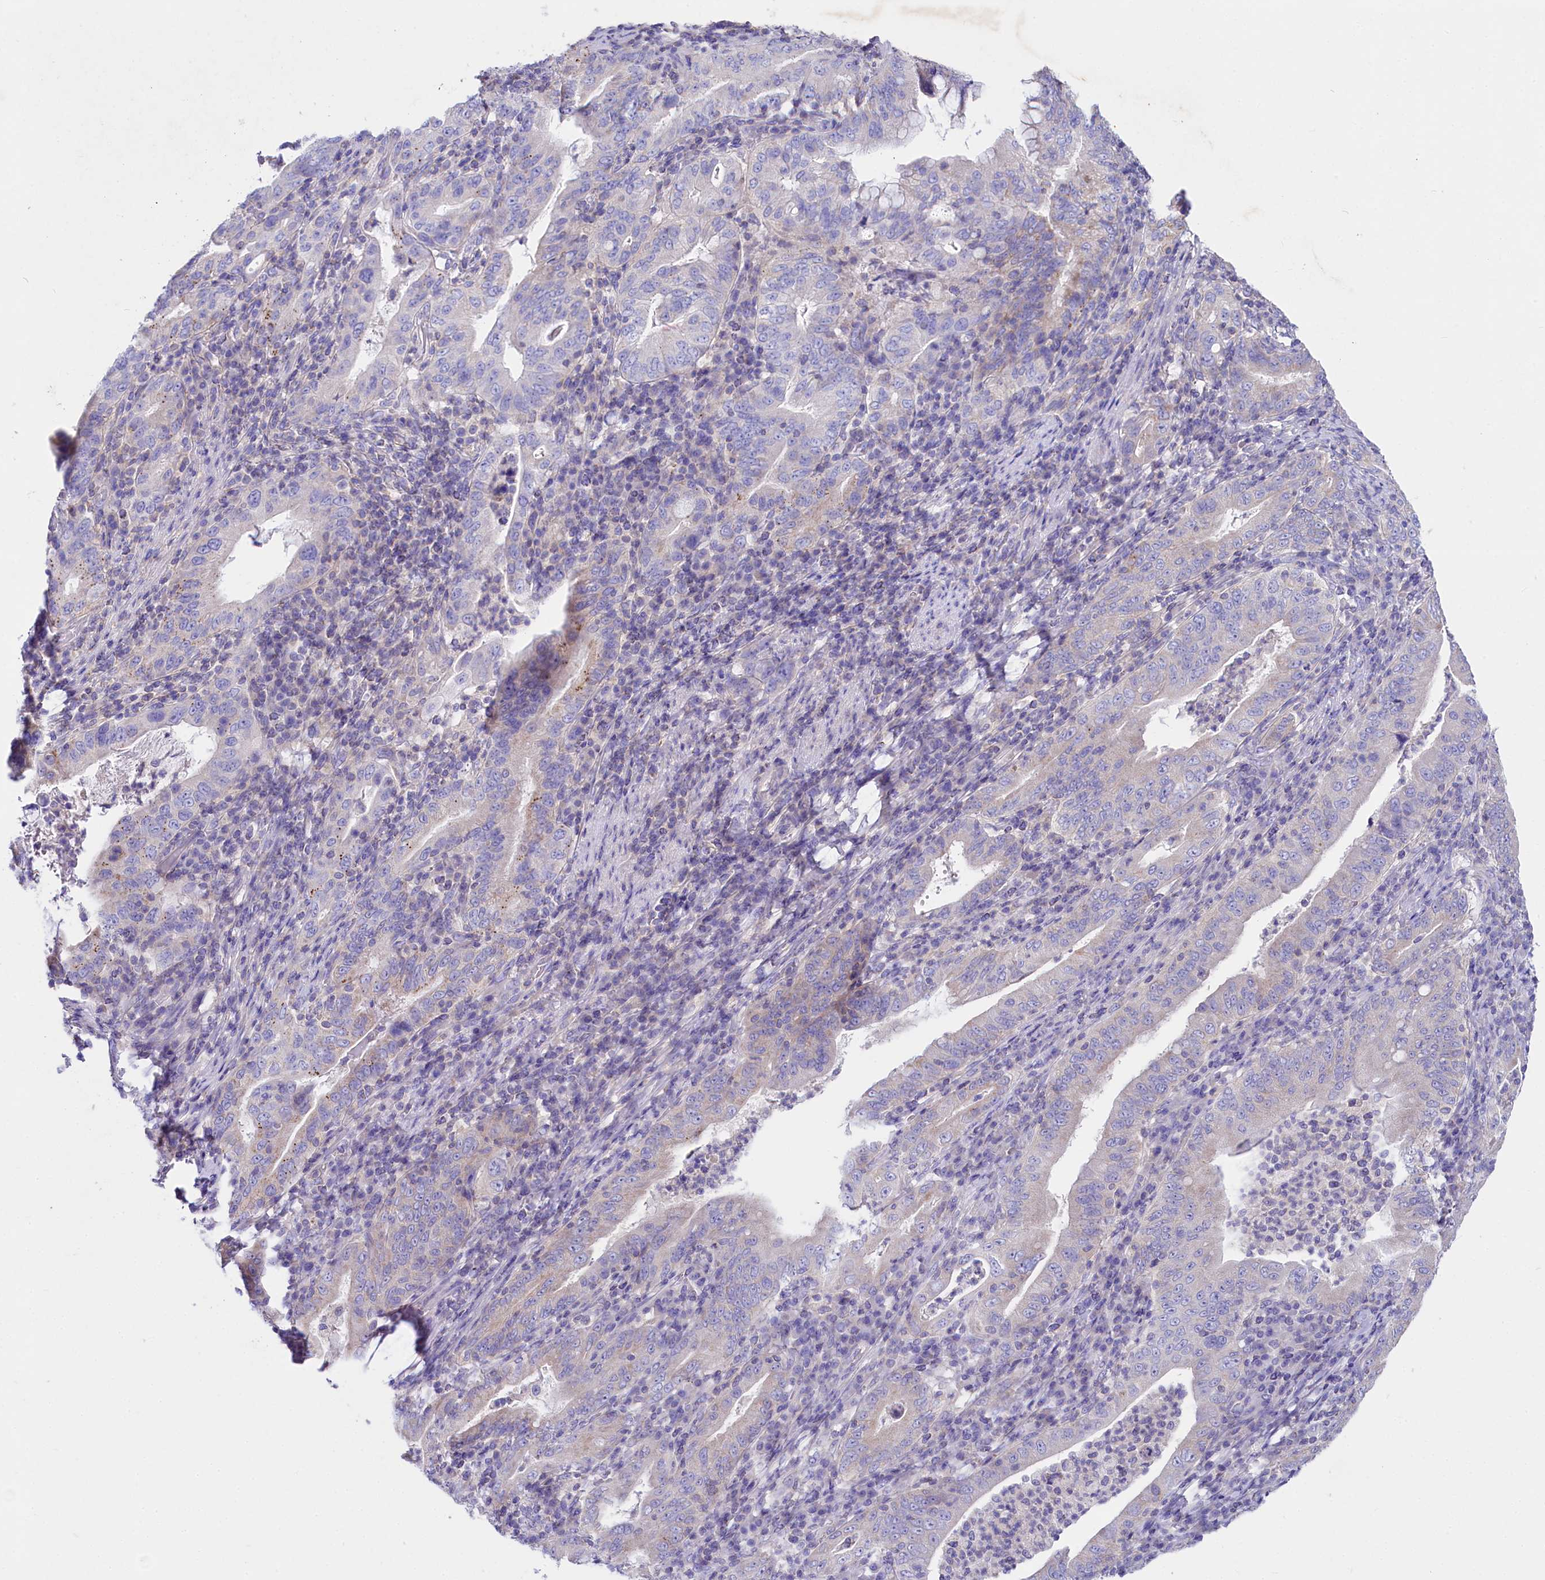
{"staining": {"intensity": "negative", "quantity": "none", "location": "none"}, "tissue": "stomach cancer", "cell_type": "Tumor cells", "image_type": "cancer", "snomed": [{"axis": "morphology", "description": "Normal tissue, NOS"}, {"axis": "morphology", "description": "Adenocarcinoma, NOS"}, {"axis": "topography", "description": "Esophagus"}, {"axis": "topography", "description": "Stomach, upper"}, {"axis": "topography", "description": "Peripheral nerve tissue"}], "caption": "Immunohistochemistry photomicrograph of neoplastic tissue: stomach adenocarcinoma stained with DAB (3,3'-diaminobenzidine) exhibits no significant protein staining in tumor cells.", "gene": "VPS26B", "patient": {"sex": "male", "age": 62}}